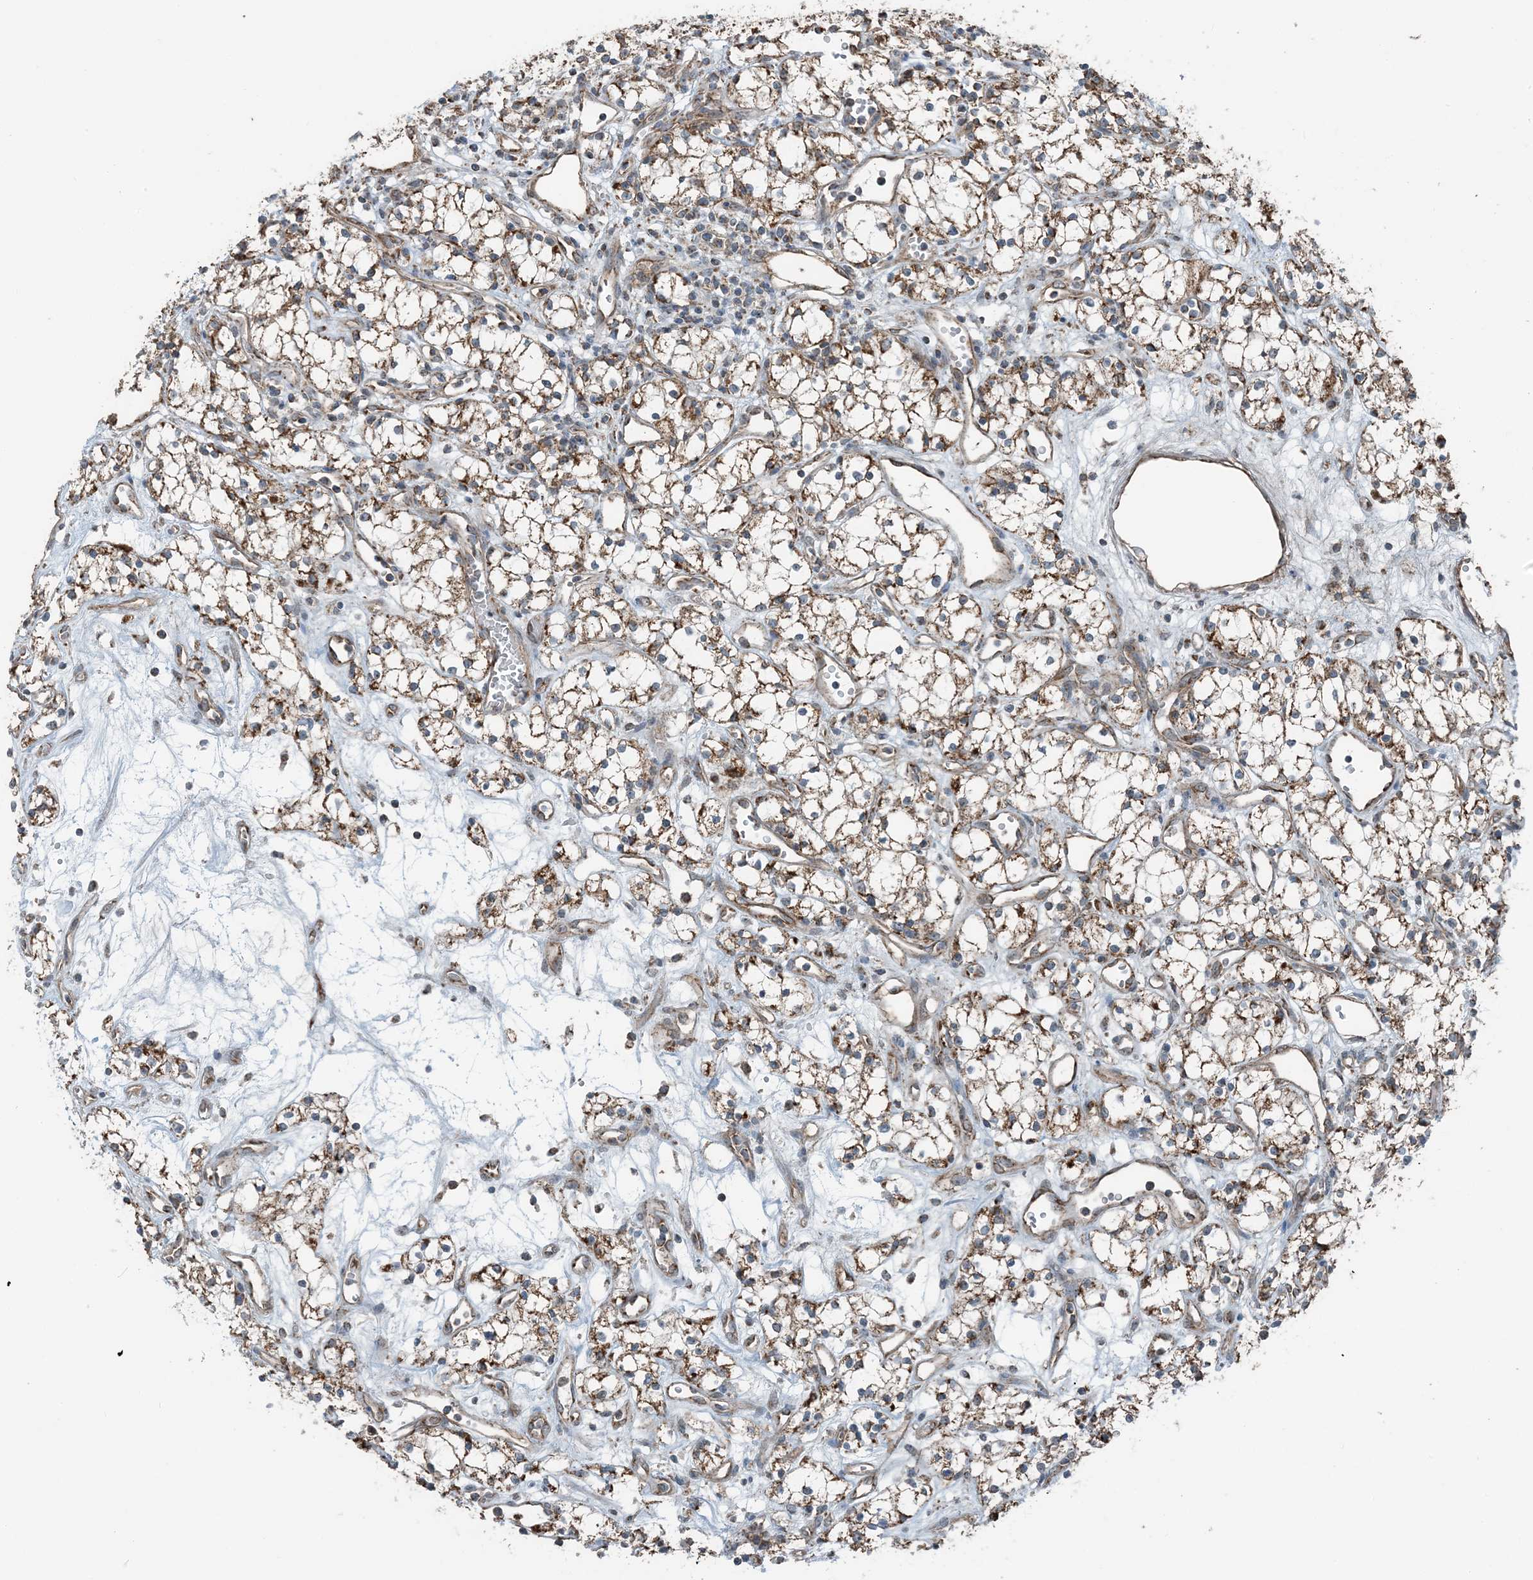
{"staining": {"intensity": "moderate", "quantity": ">75%", "location": "cytoplasmic/membranous"}, "tissue": "renal cancer", "cell_type": "Tumor cells", "image_type": "cancer", "snomed": [{"axis": "morphology", "description": "Adenocarcinoma, NOS"}, {"axis": "topography", "description": "Kidney"}], "caption": "Tumor cells show moderate cytoplasmic/membranous expression in about >75% of cells in renal adenocarcinoma.", "gene": "PILRB", "patient": {"sex": "male", "age": 59}}